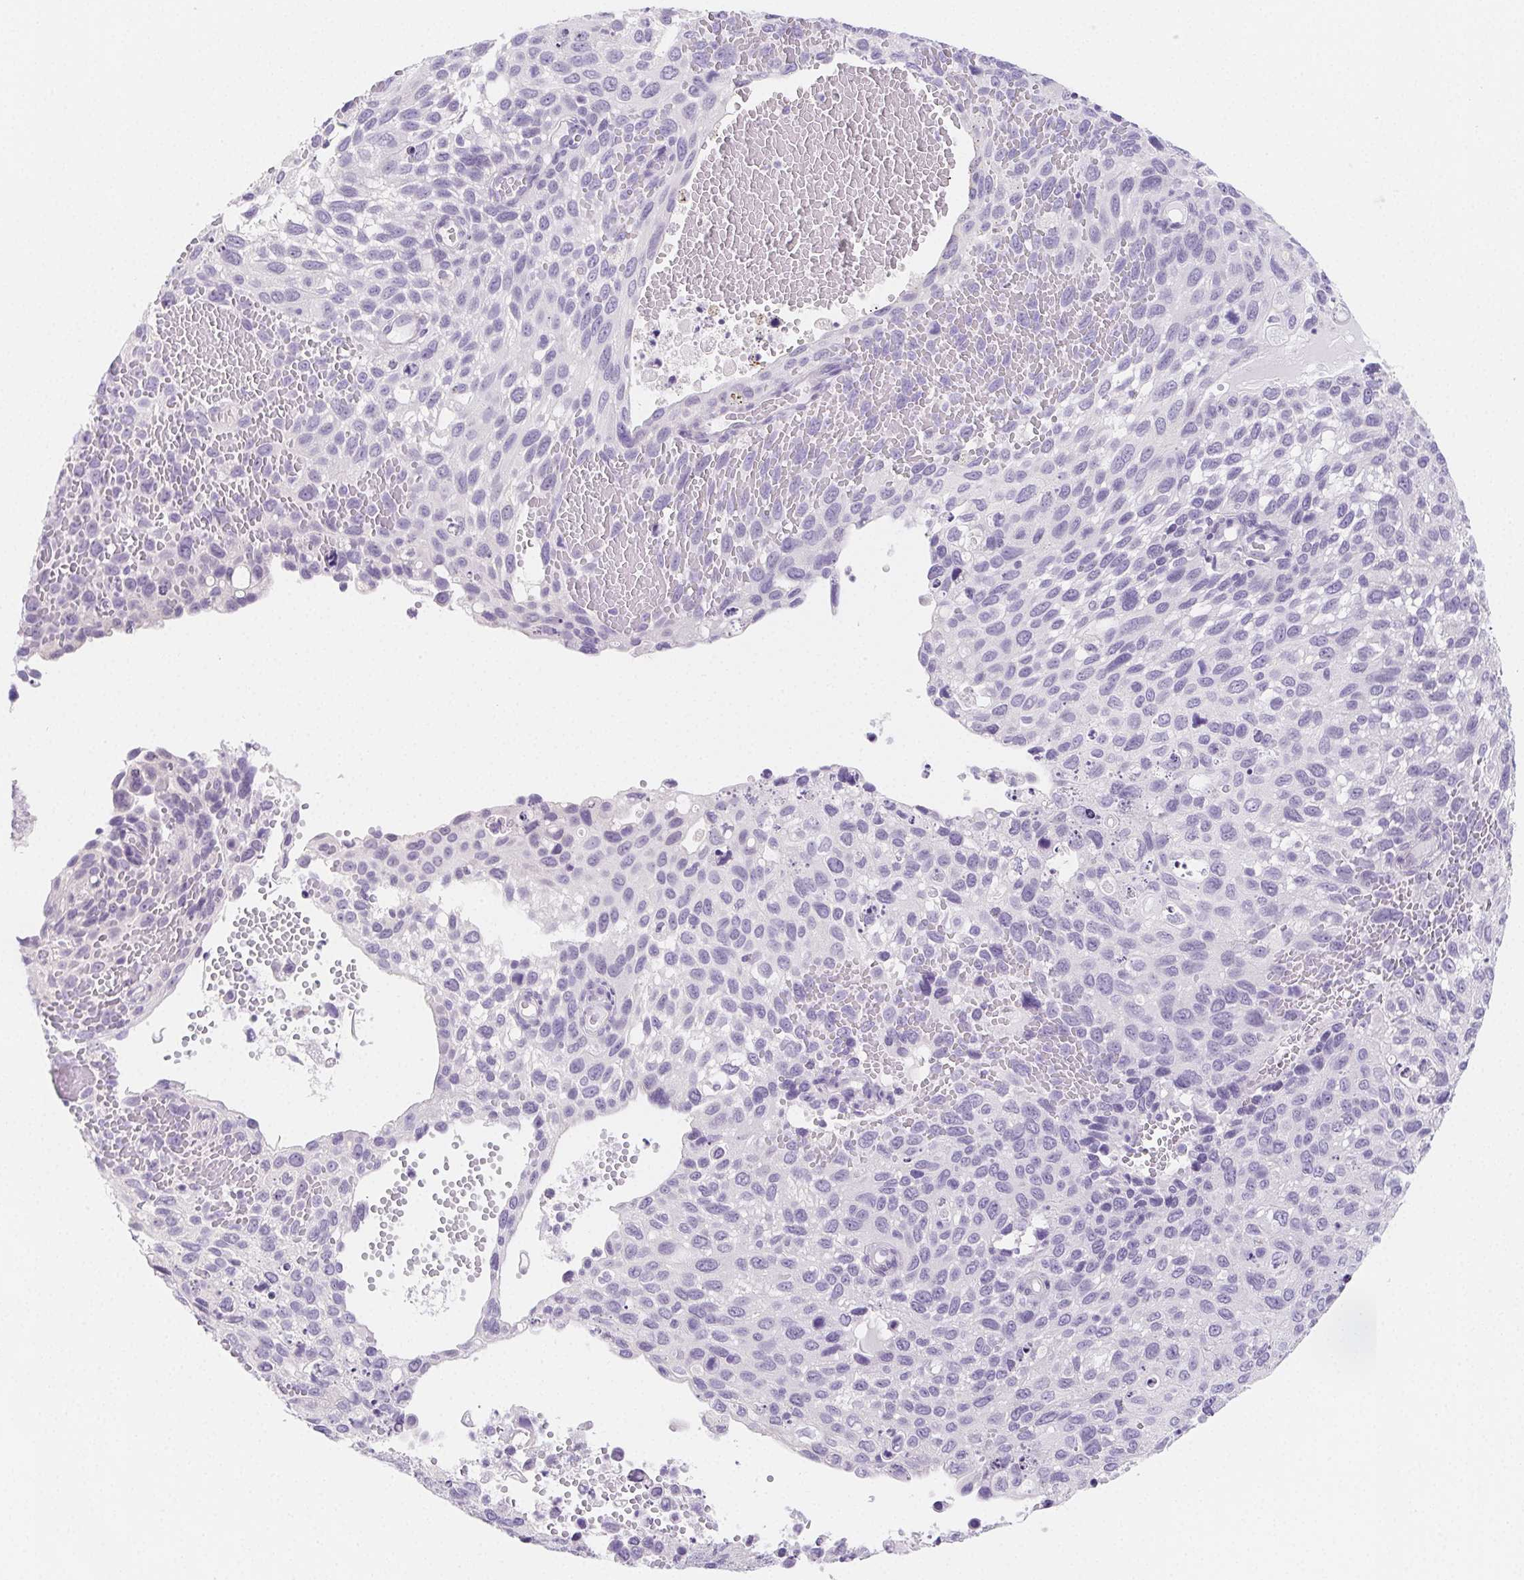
{"staining": {"intensity": "negative", "quantity": "none", "location": "none"}, "tissue": "cervical cancer", "cell_type": "Tumor cells", "image_type": "cancer", "snomed": [{"axis": "morphology", "description": "Squamous cell carcinoma, NOS"}, {"axis": "topography", "description": "Cervix"}], "caption": "Human cervical cancer (squamous cell carcinoma) stained for a protein using IHC exhibits no expression in tumor cells.", "gene": "ZBBX", "patient": {"sex": "female", "age": 70}}